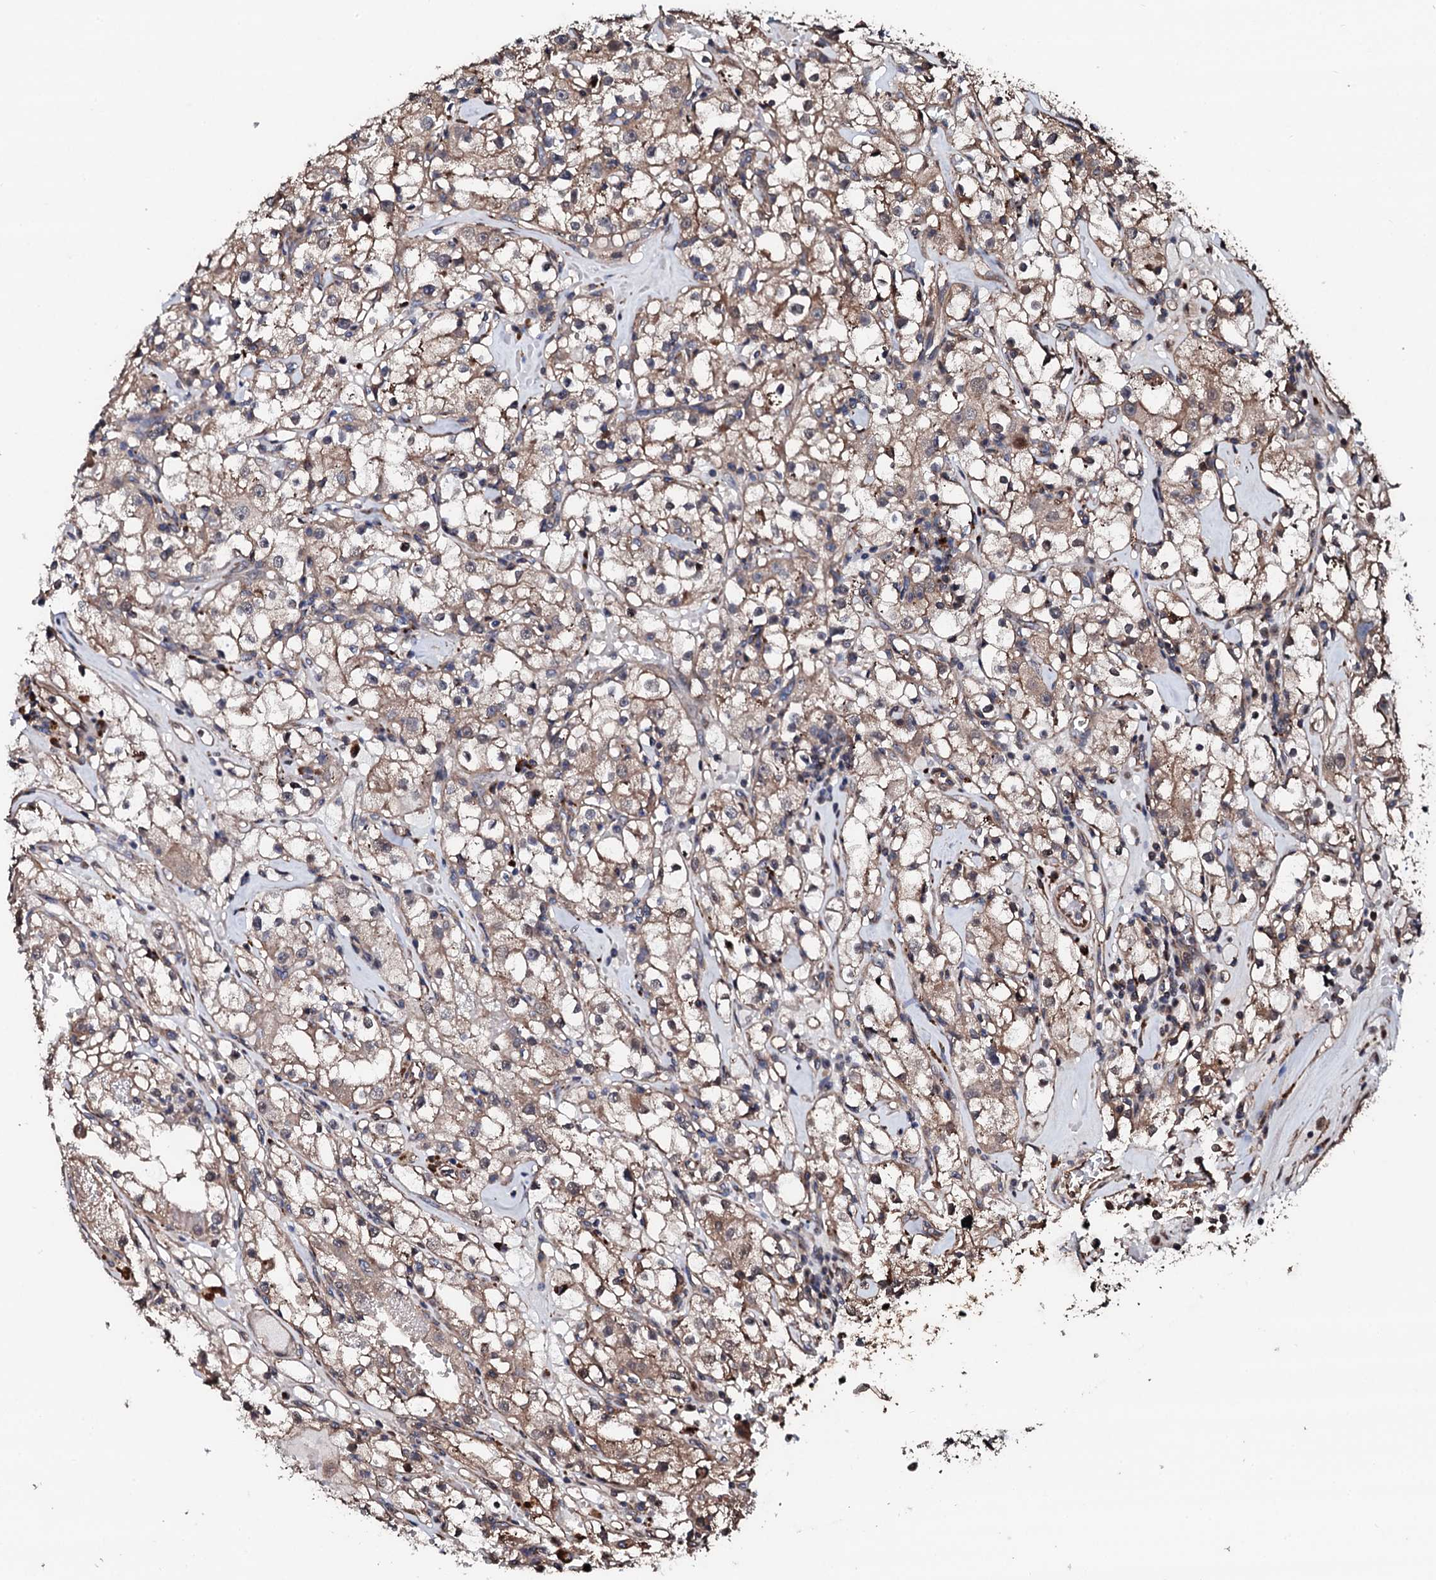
{"staining": {"intensity": "weak", "quantity": "25%-75%", "location": "cytoplasmic/membranous"}, "tissue": "renal cancer", "cell_type": "Tumor cells", "image_type": "cancer", "snomed": [{"axis": "morphology", "description": "Adenocarcinoma, NOS"}, {"axis": "topography", "description": "Kidney"}], "caption": "Adenocarcinoma (renal) tissue reveals weak cytoplasmic/membranous staining in about 25%-75% of tumor cells, visualized by immunohistochemistry. (Brightfield microscopy of DAB IHC at high magnification).", "gene": "CKAP5", "patient": {"sex": "male", "age": 56}}